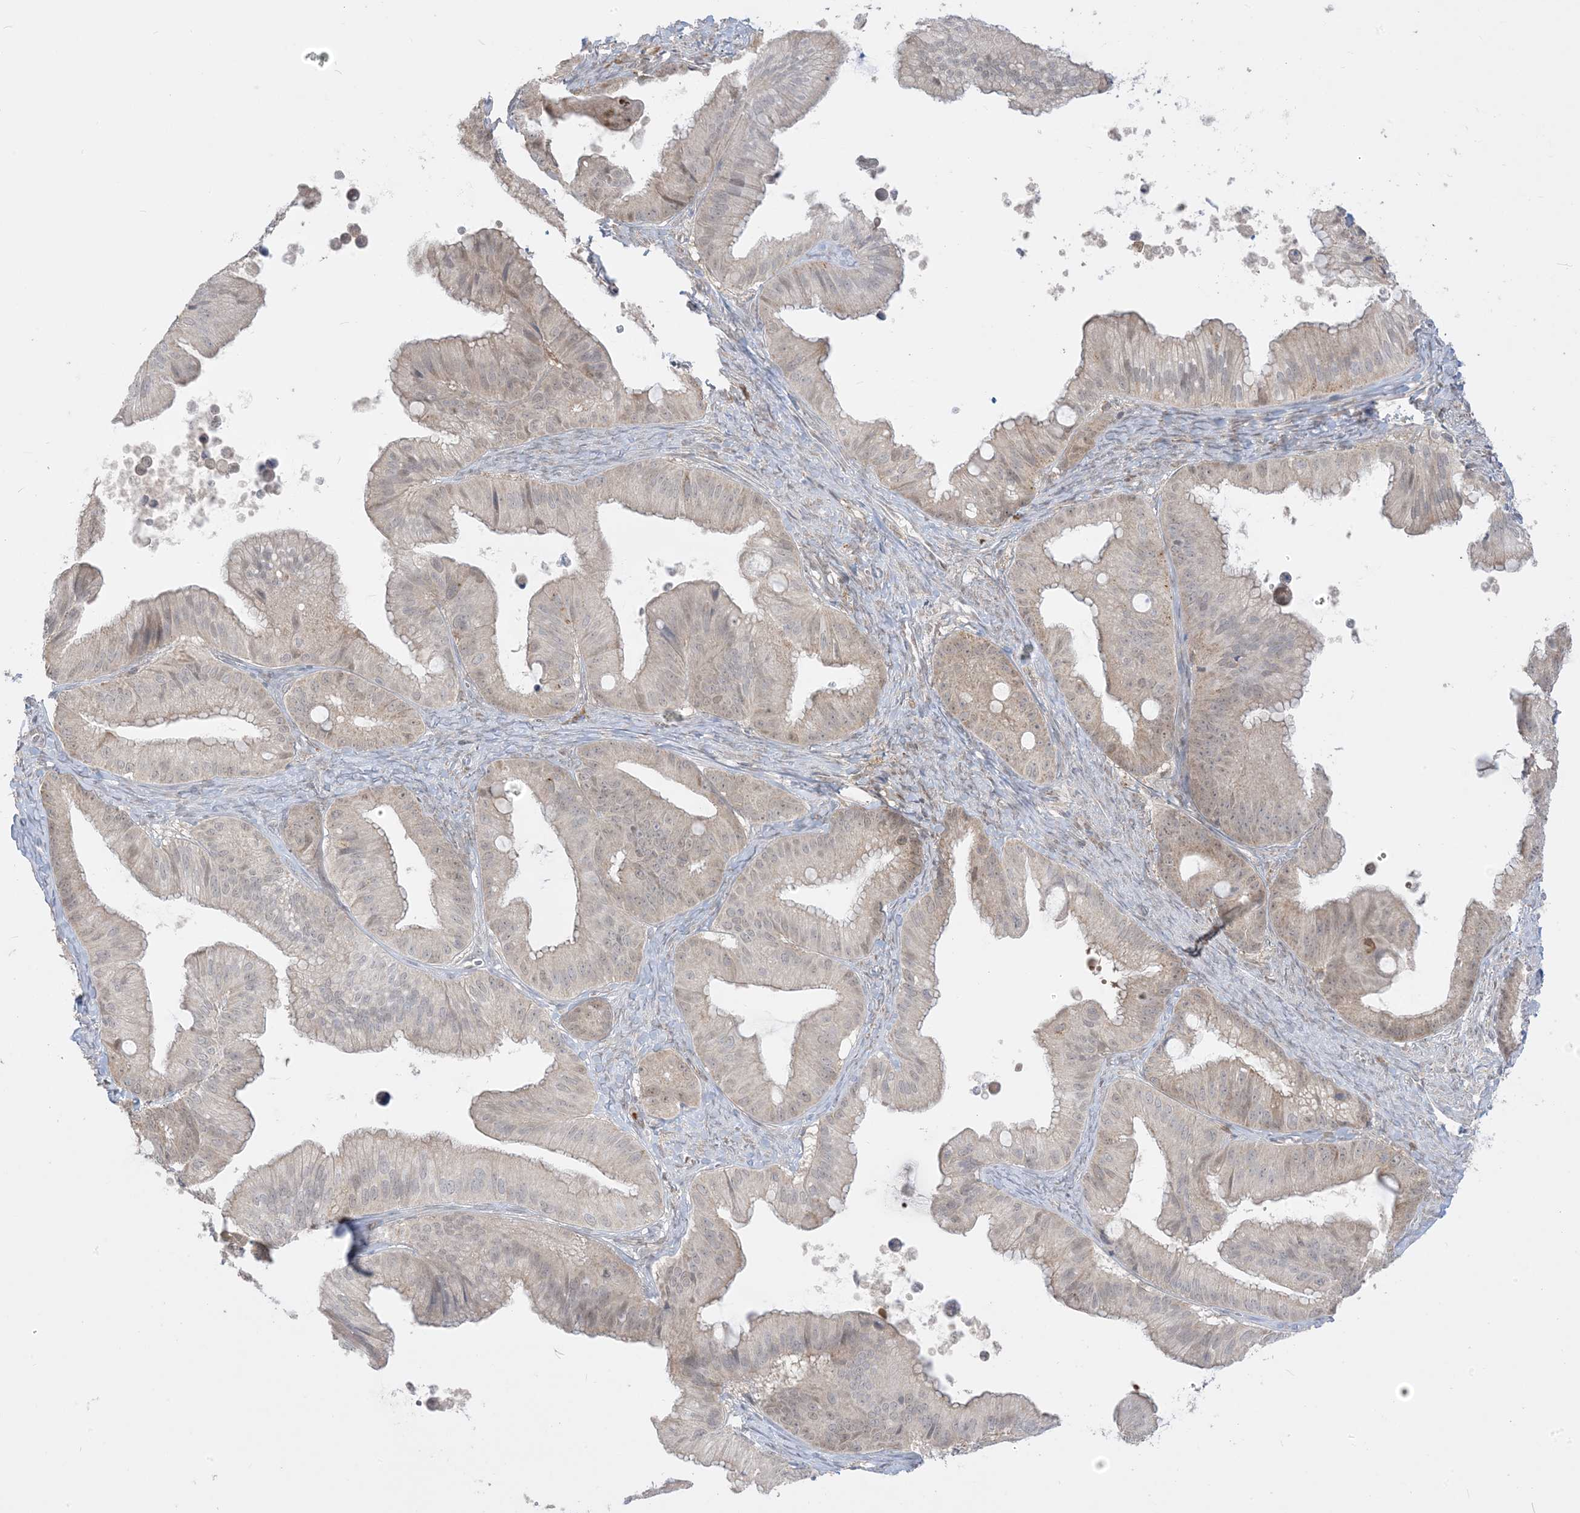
{"staining": {"intensity": "negative", "quantity": "none", "location": "none"}, "tissue": "ovarian cancer", "cell_type": "Tumor cells", "image_type": "cancer", "snomed": [{"axis": "morphology", "description": "Cystadenocarcinoma, mucinous, NOS"}, {"axis": "topography", "description": "Ovary"}], "caption": "IHC photomicrograph of ovarian mucinous cystadenocarcinoma stained for a protein (brown), which reveals no expression in tumor cells.", "gene": "KANSL3", "patient": {"sex": "female", "age": 71}}